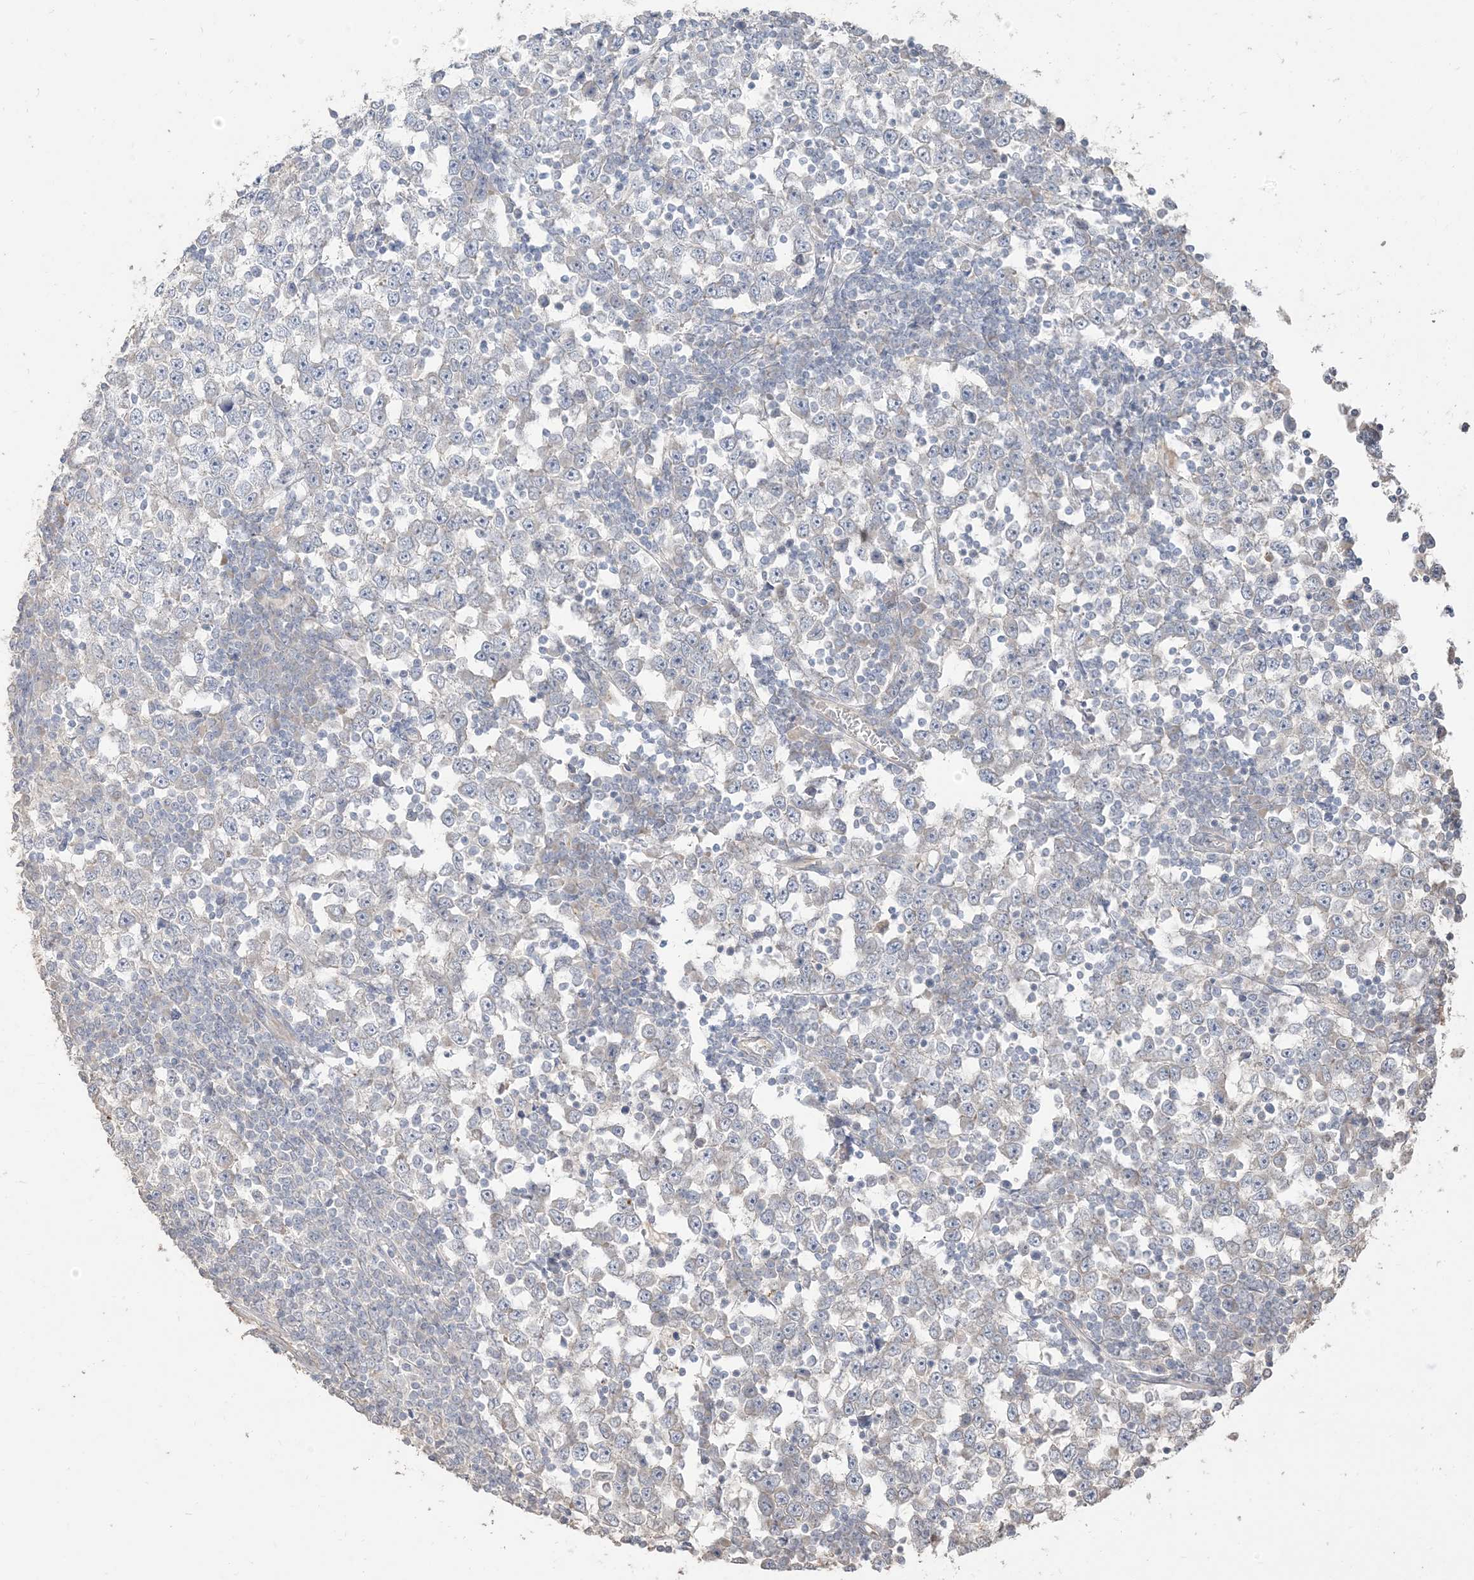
{"staining": {"intensity": "negative", "quantity": "none", "location": "none"}, "tissue": "testis cancer", "cell_type": "Tumor cells", "image_type": "cancer", "snomed": [{"axis": "morphology", "description": "Seminoma, NOS"}, {"axis": "topography", "description": "Testis"}], "caption": "This is an IHC image of testis cancer. There is no positivity in tumor cells.", "gene": "RNF175", "patient": {"sex": "male", "age": 65}}